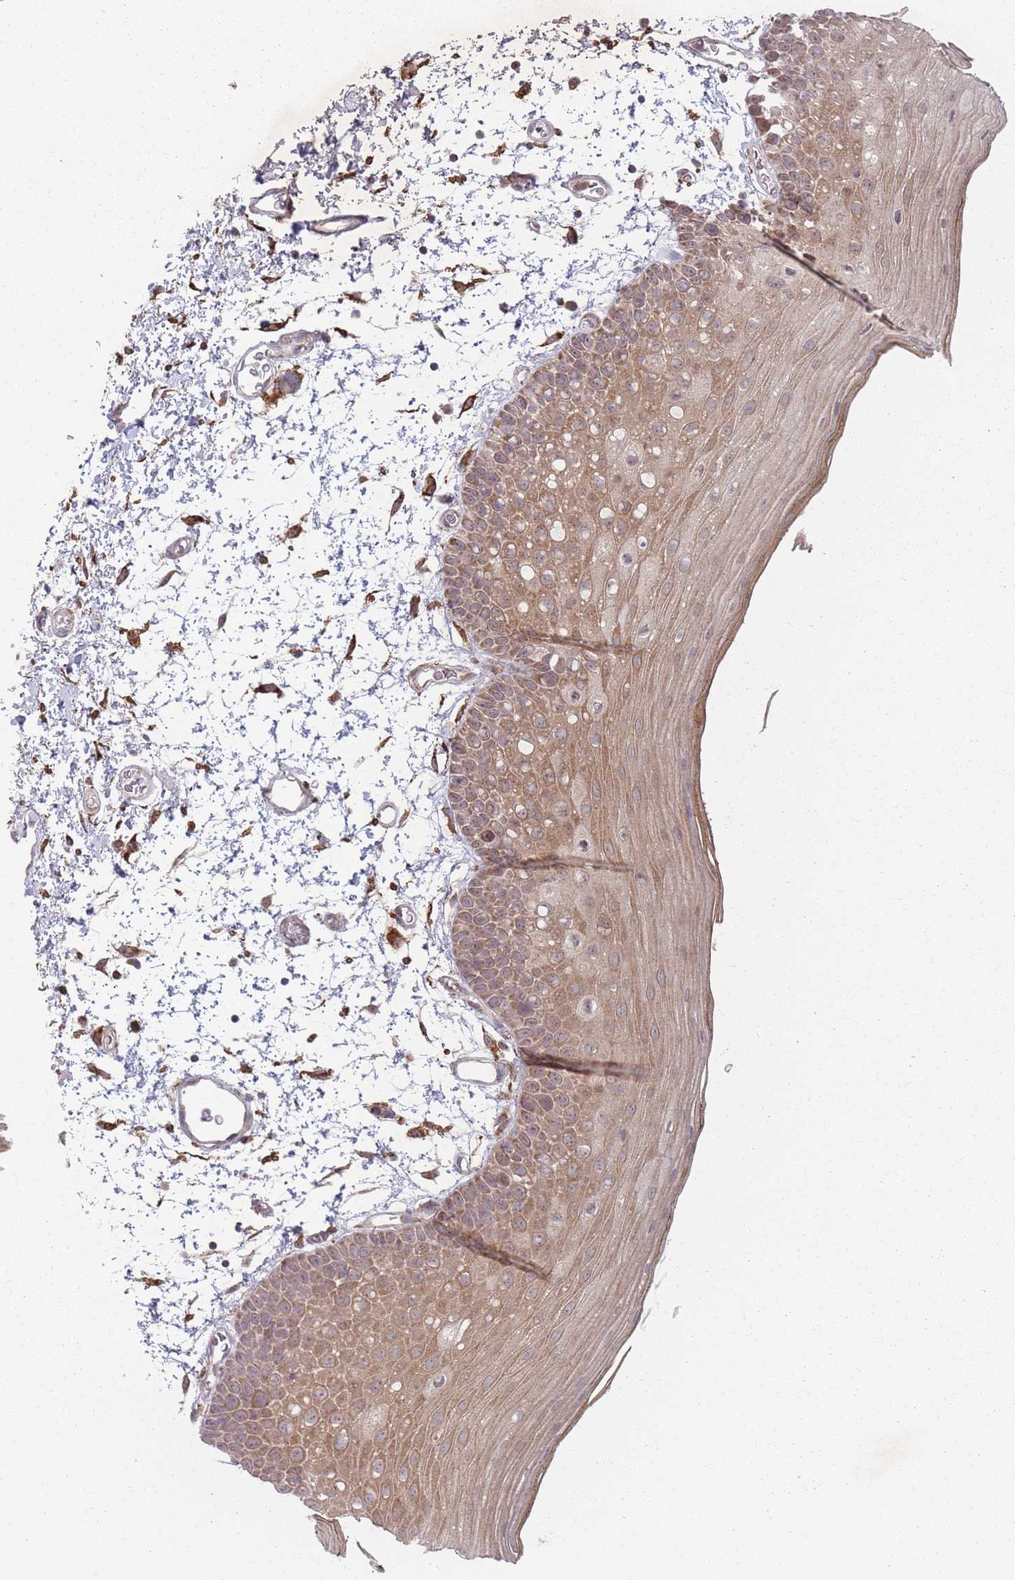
{"staining": {"intensity": "moderate", "quantity": ">75%", "location": "cytoplasmic/membranous"}, "tissue": "oral mucosa", "cell_type": "Squamous epithelial cells", "image_type": "normal", "snomed": [{"axis": "morphology", "description": "Normal tissue, NOS"}, {"axis": "topography", "description": "Oral tissue"}, {"axis": "topography", "description": "Tounge, NOS"}], "caption": "This image shows immunohistochemistry staining of benign oral mucosa, with medium moderate cytoplasmic/membranous staining in approximately >75% of squamous epithelial cells.", "gene": "OR10Q1", "patient": {"sex": "female", "age": 81}}